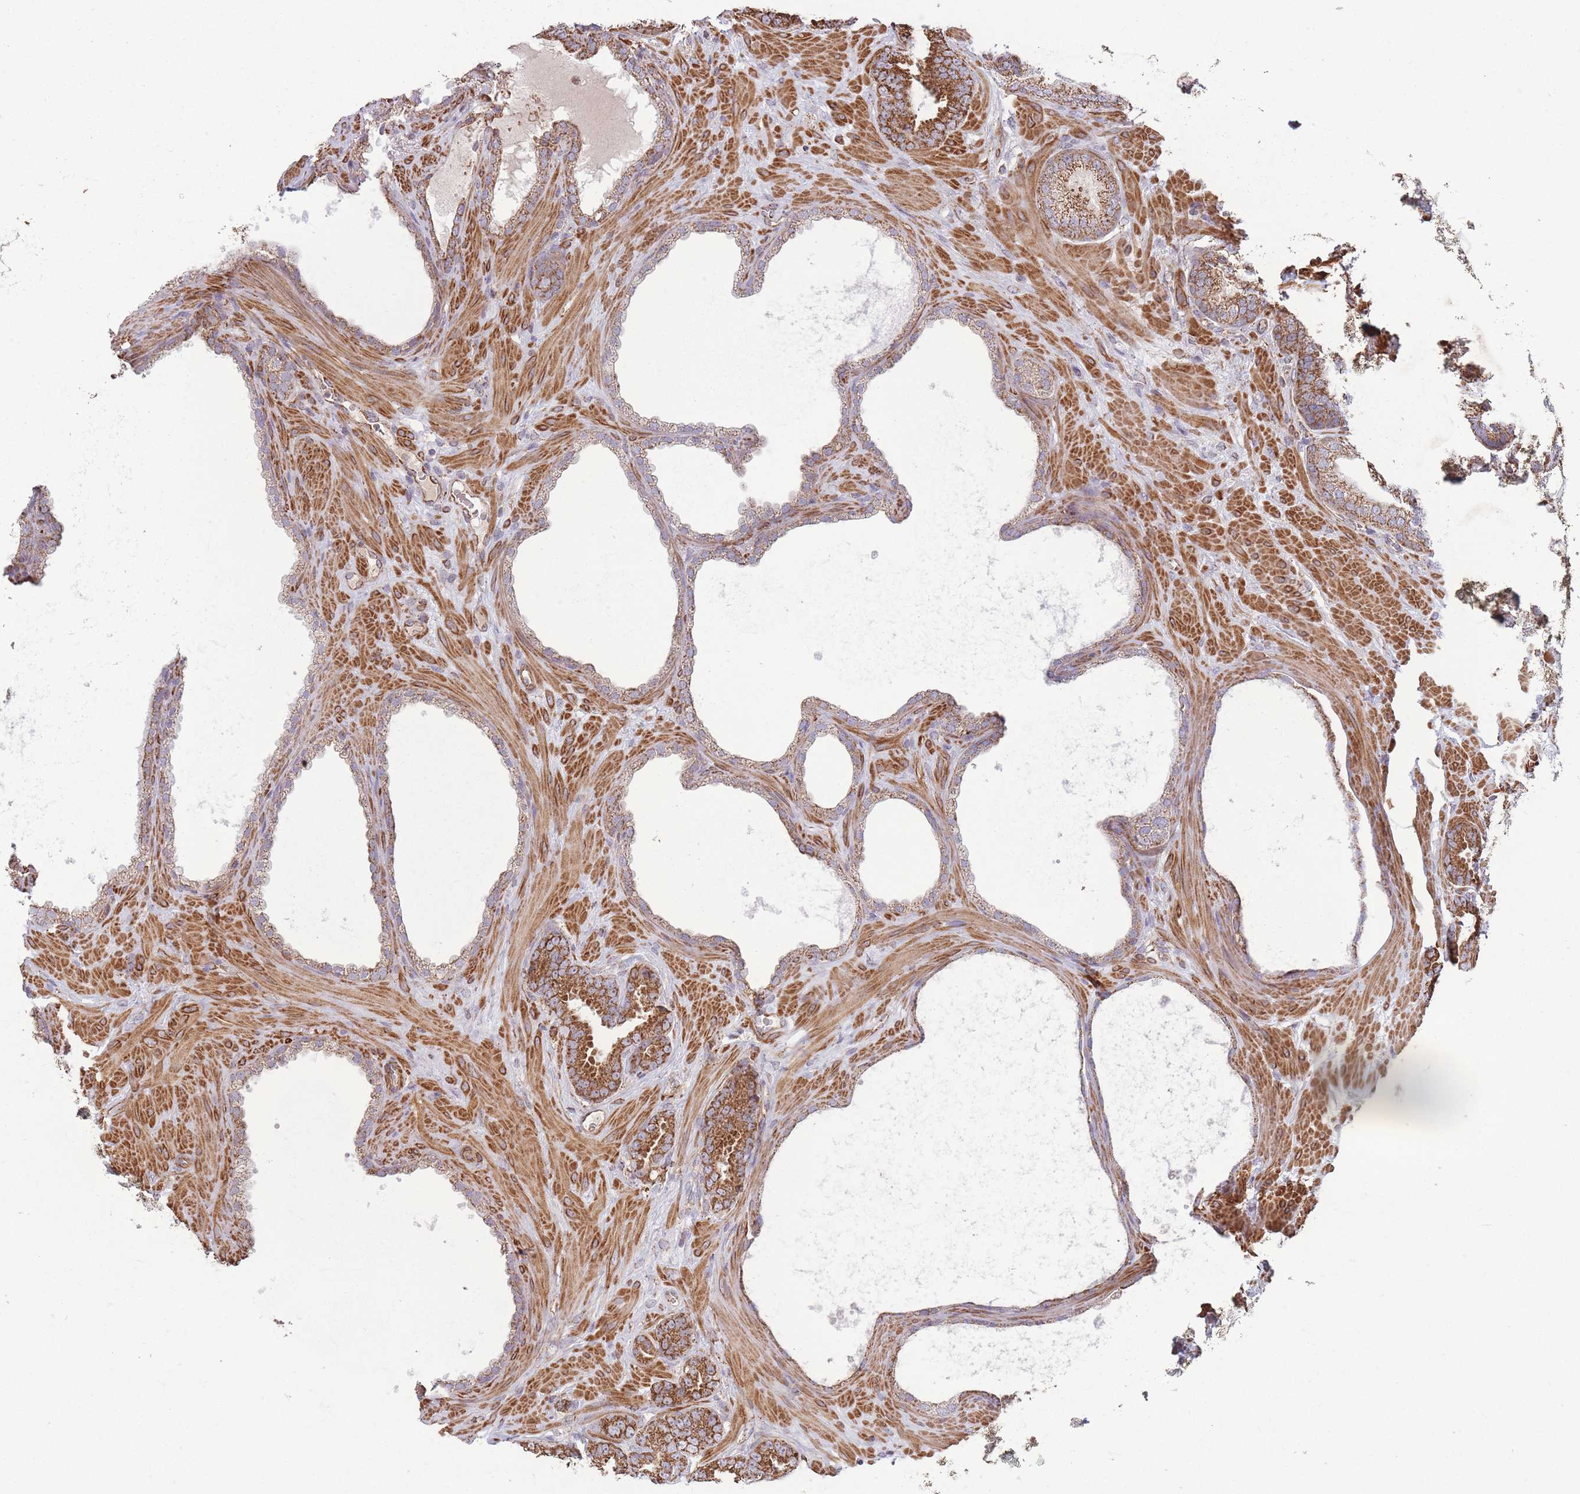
{"staining": {"intensity": "strong", "quantity": ">75%", "location": "cytoplasmic/membranous"}, "tissue": "prostate cancer", "cell_type": "Tumor cells", "image_type": "cancer", "snomed": [{"axis": "morphology", "description": "Adenocarcinoma, Low grade"}, {"axis": "topography", "description": "Prostate"}], "caption": "Protein analysis of prostate low-grade adenocarcinoma tissue shows strong cytoplasmic/membranous expression in about >75% of tumor cells.", "gene": "KIF16B", "patient": {"sex": "male", "age": 62}}